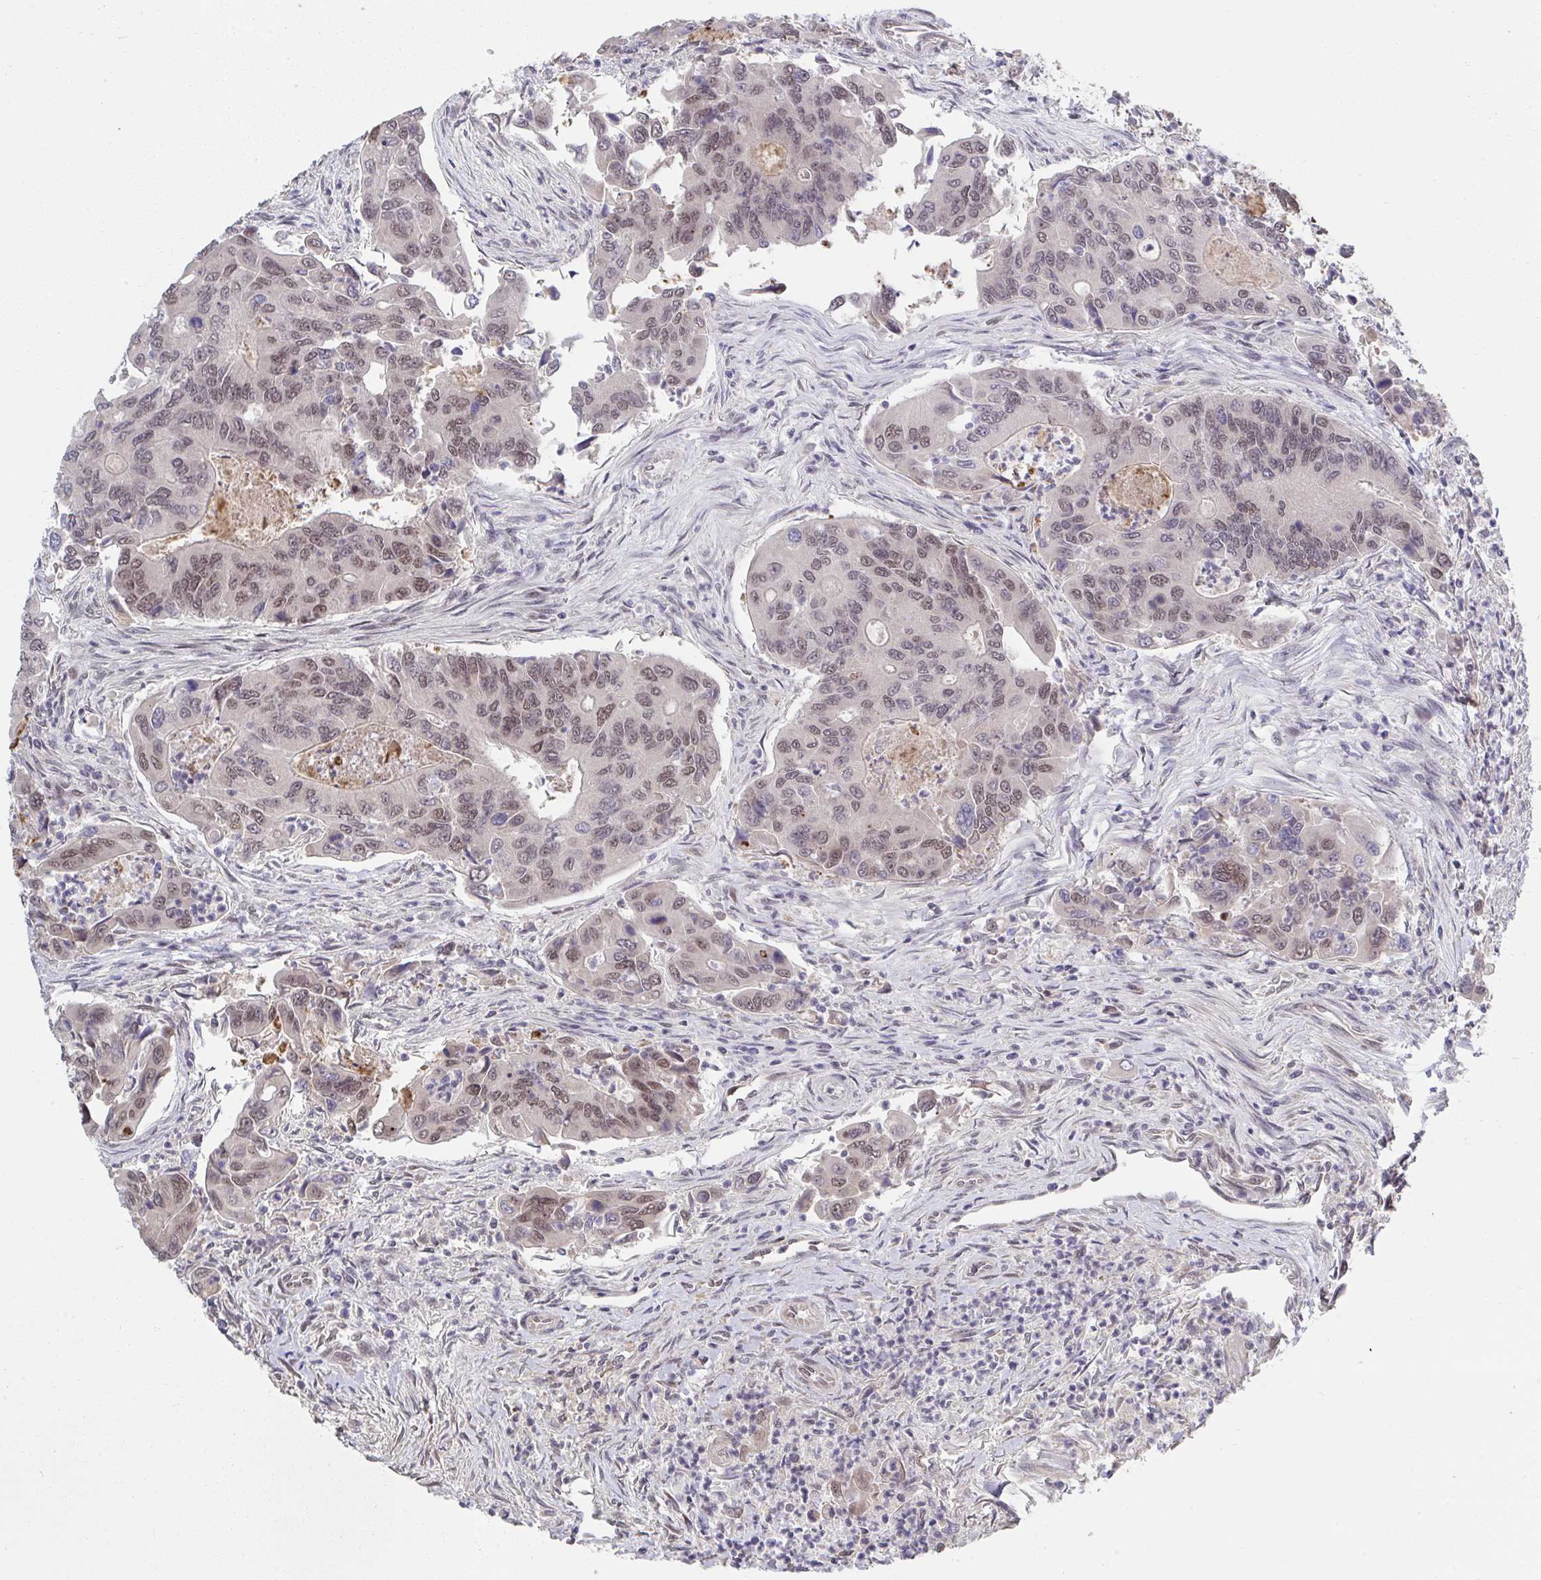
{"staining": {"intensity": "moderate", "quantity": ">75%", "location": "nuclear"}, "tissue": "colorectal cancer", "cell_type": "Tumor cells", "image_type": "cancer", "snomed": [{"axis": "morphology", "description": "Adenocarcinoma, NOS"}, {"axis": "topography", "description": "Colon"}], "caption": "Colorectal adenocarcinoma stained with a brown dye exhibits moderate nuclear positive positivity in approximately >75% of tumor cells.", "gene": "JMJD1C", "patient": {"sex": "female", "age": 67}}